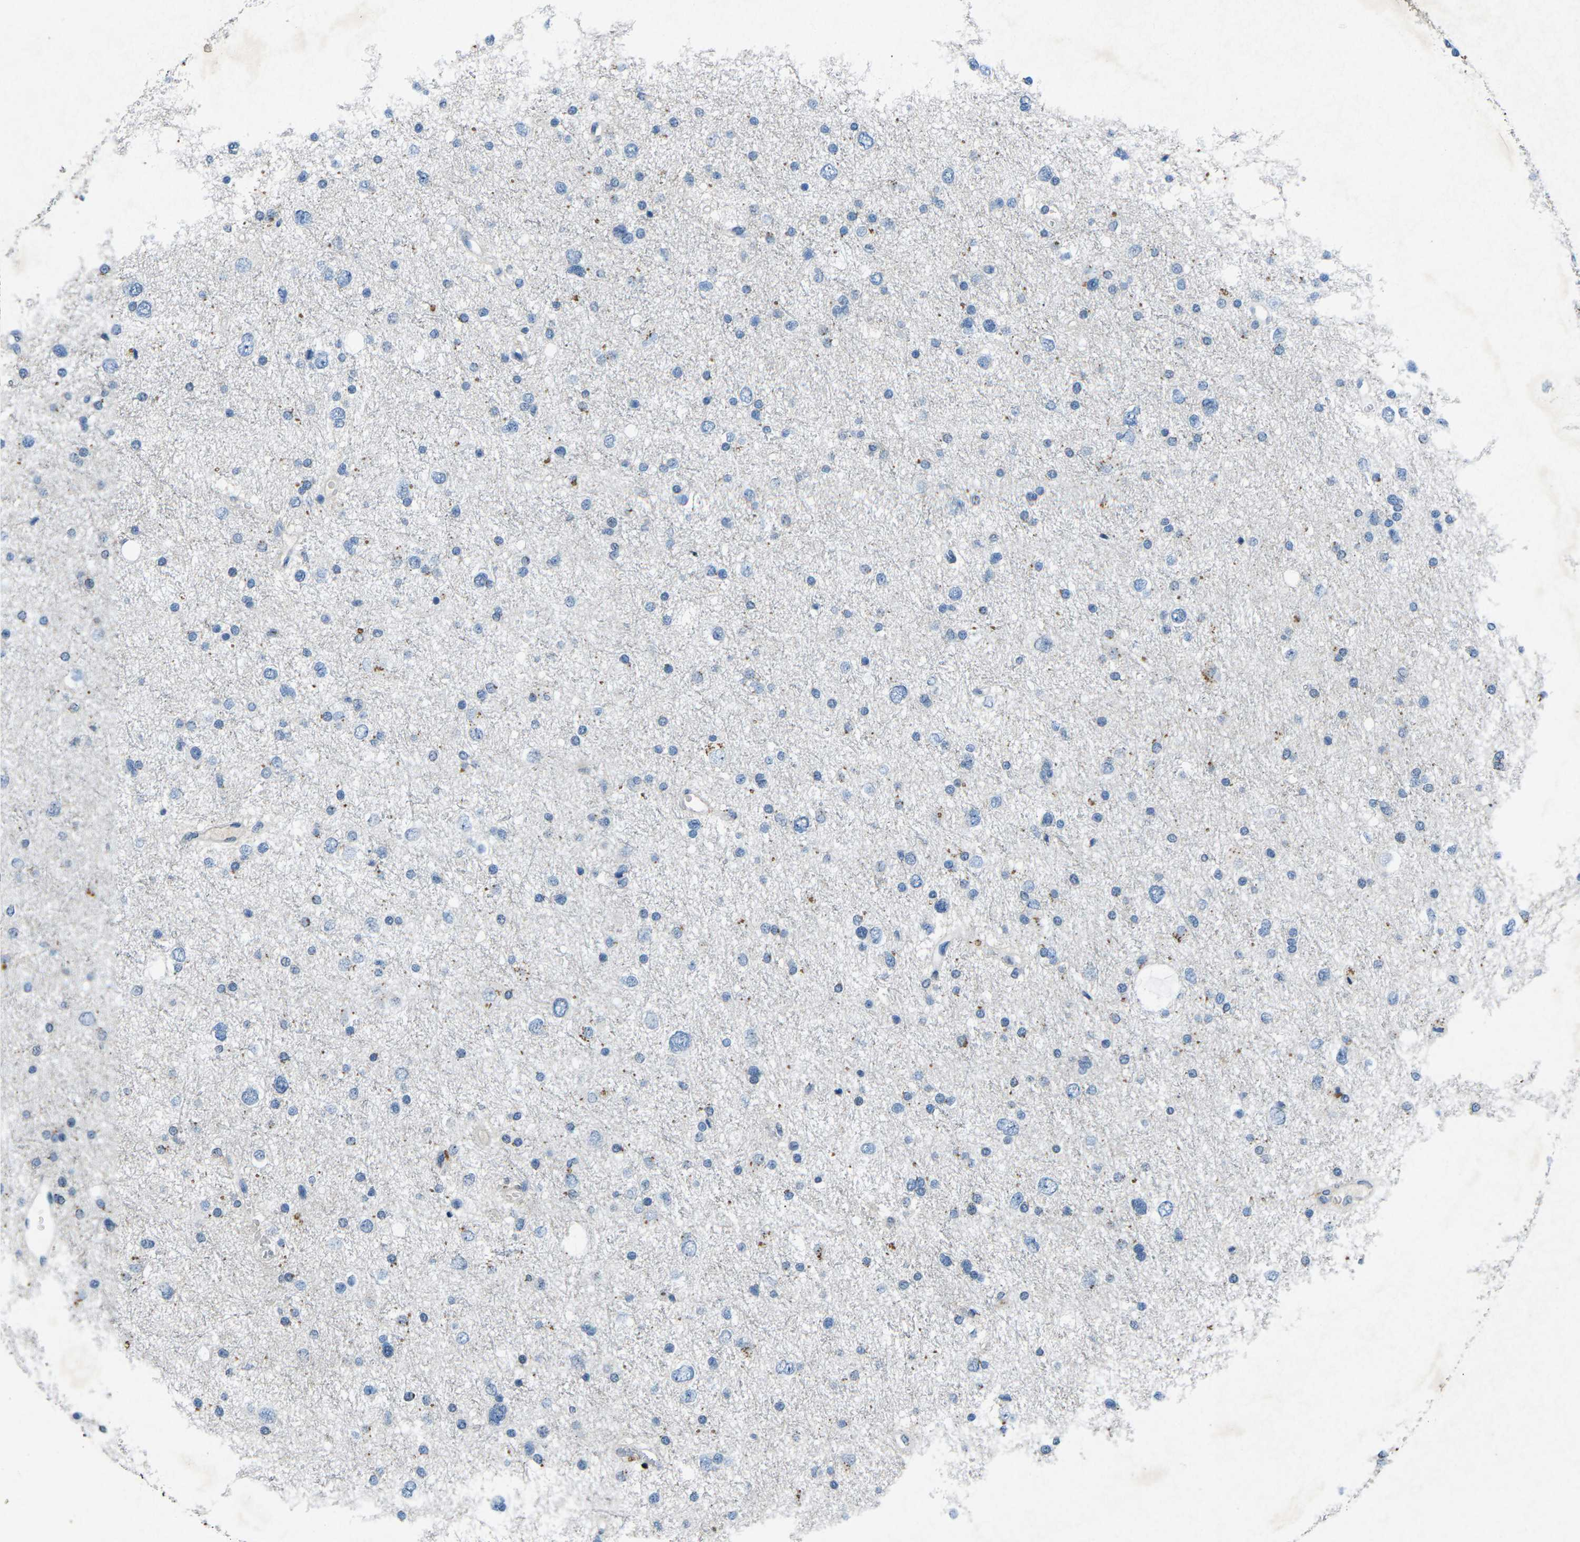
{"staining": {"intensity": "negative", "quantity": "none", "location": "none"}, "tissue": "glioma", "cell_type": "Tumor cells", "image_type": "cancer", "snomed": [{"axis": "morphology", "description": "Glioma, malignant, Low grade"}, {"axis": "topography", "description": "Brain"}], "caption": "Immunohistochemistry (IHC) of malignant glioma (low-grade) shows no positivity in tumor cells.", "gene": "PLG", "patient": {"sex": "female", "age": 37}}